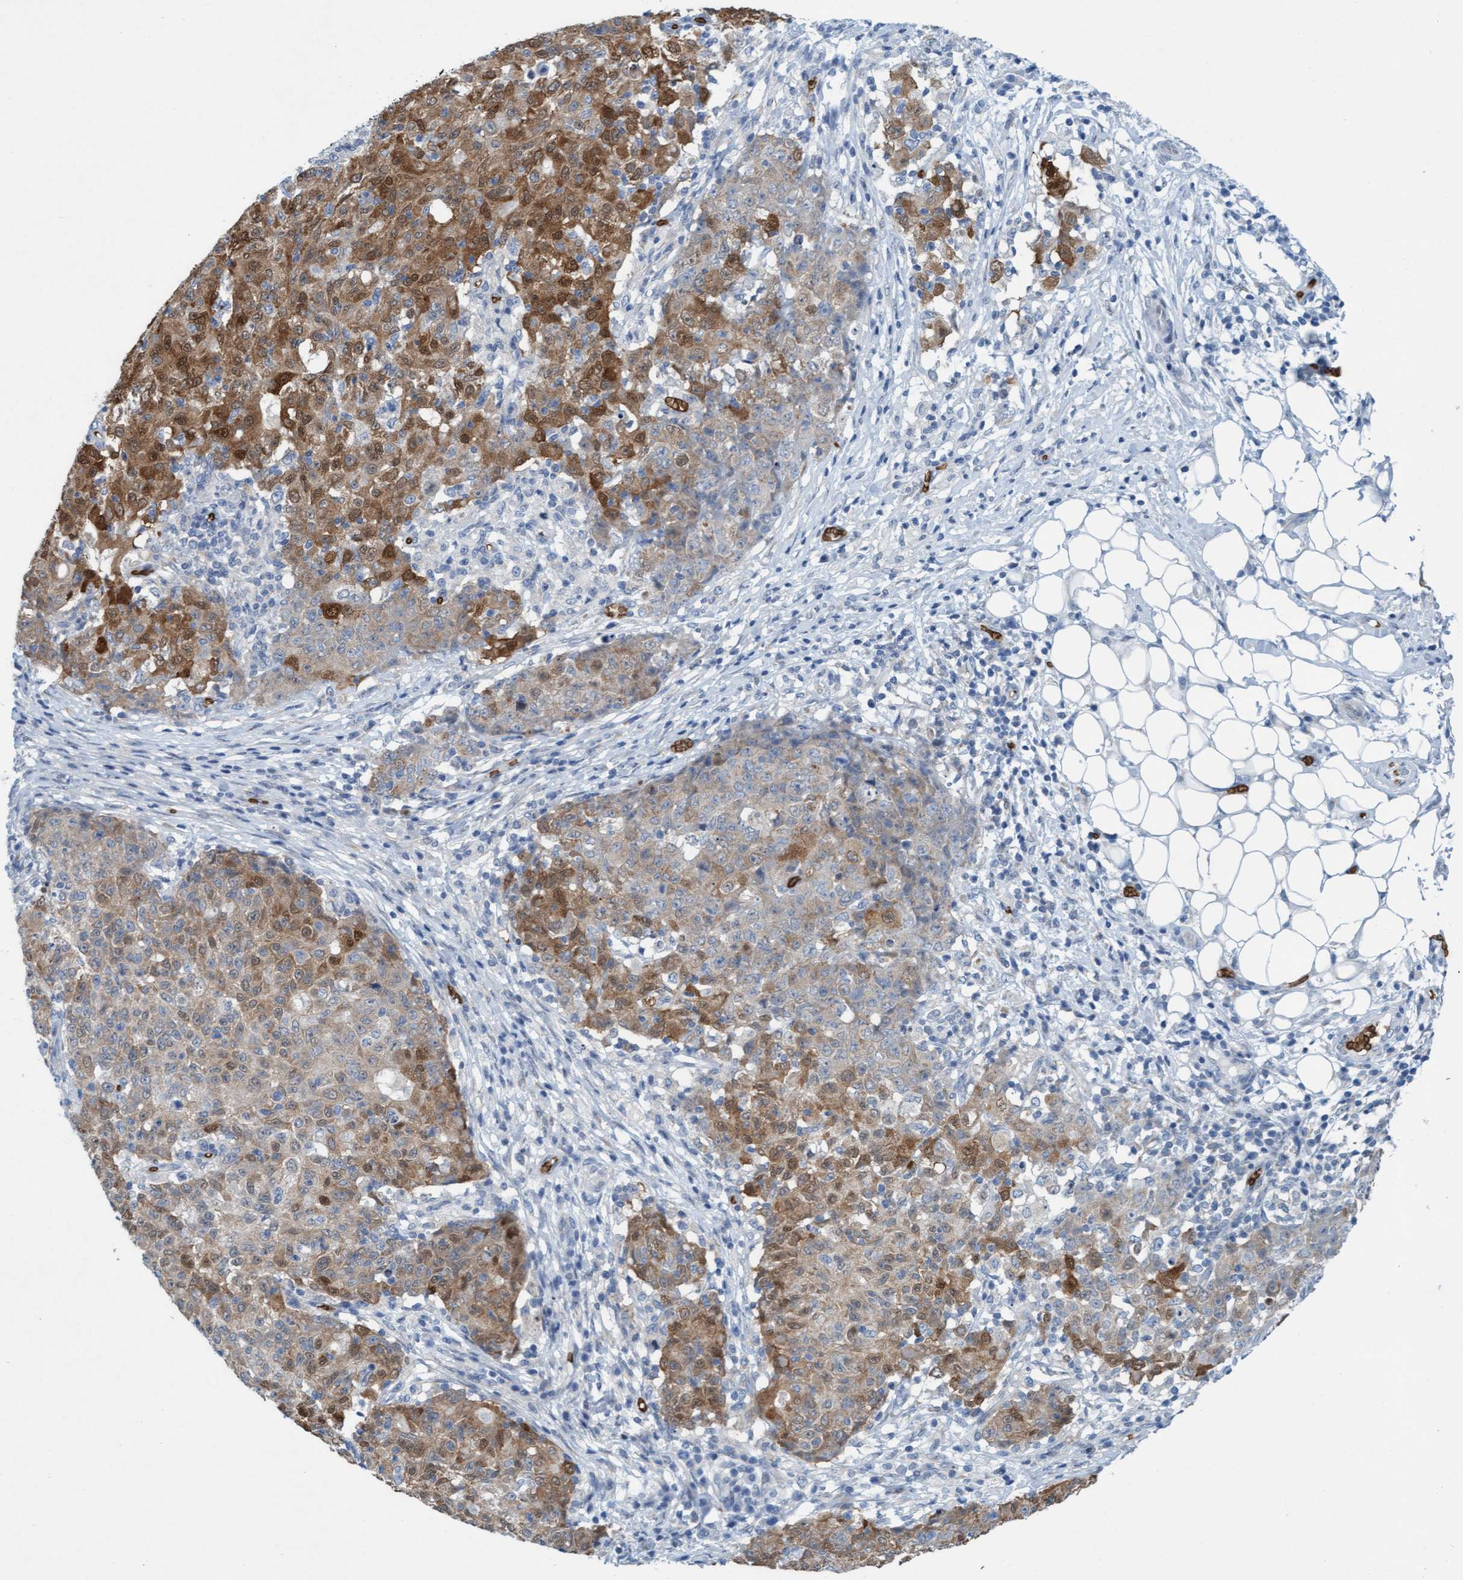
{"staining": {"intensity": "moderate", "quantity": "25%-75%", "location": "cytoplasmic/membranous,nuclear"}, "tissue": "ovarian cancer", "cell_type": "Tumor cells", "image_type": "cancer", "snomed": [{"axis": "morphology", "description": "Carcinoma, endometroid"}, {"axis": "topography", "description": "Ovary"}], "caption": "Protein expression analysis of ovarian cancer (endometroid carcinoma) shows moderate cytoplasmic/membranous and nuclear positivity in approximately 25%-75% of tumor cells. The staining was performed using DAB to visualize the protein expression in brown, while the nuclei were stained in blue with hematoxylin (Magnification: 20x).", "gene": "SPEM2", "patient": {"sex": "female", "age": 42}}